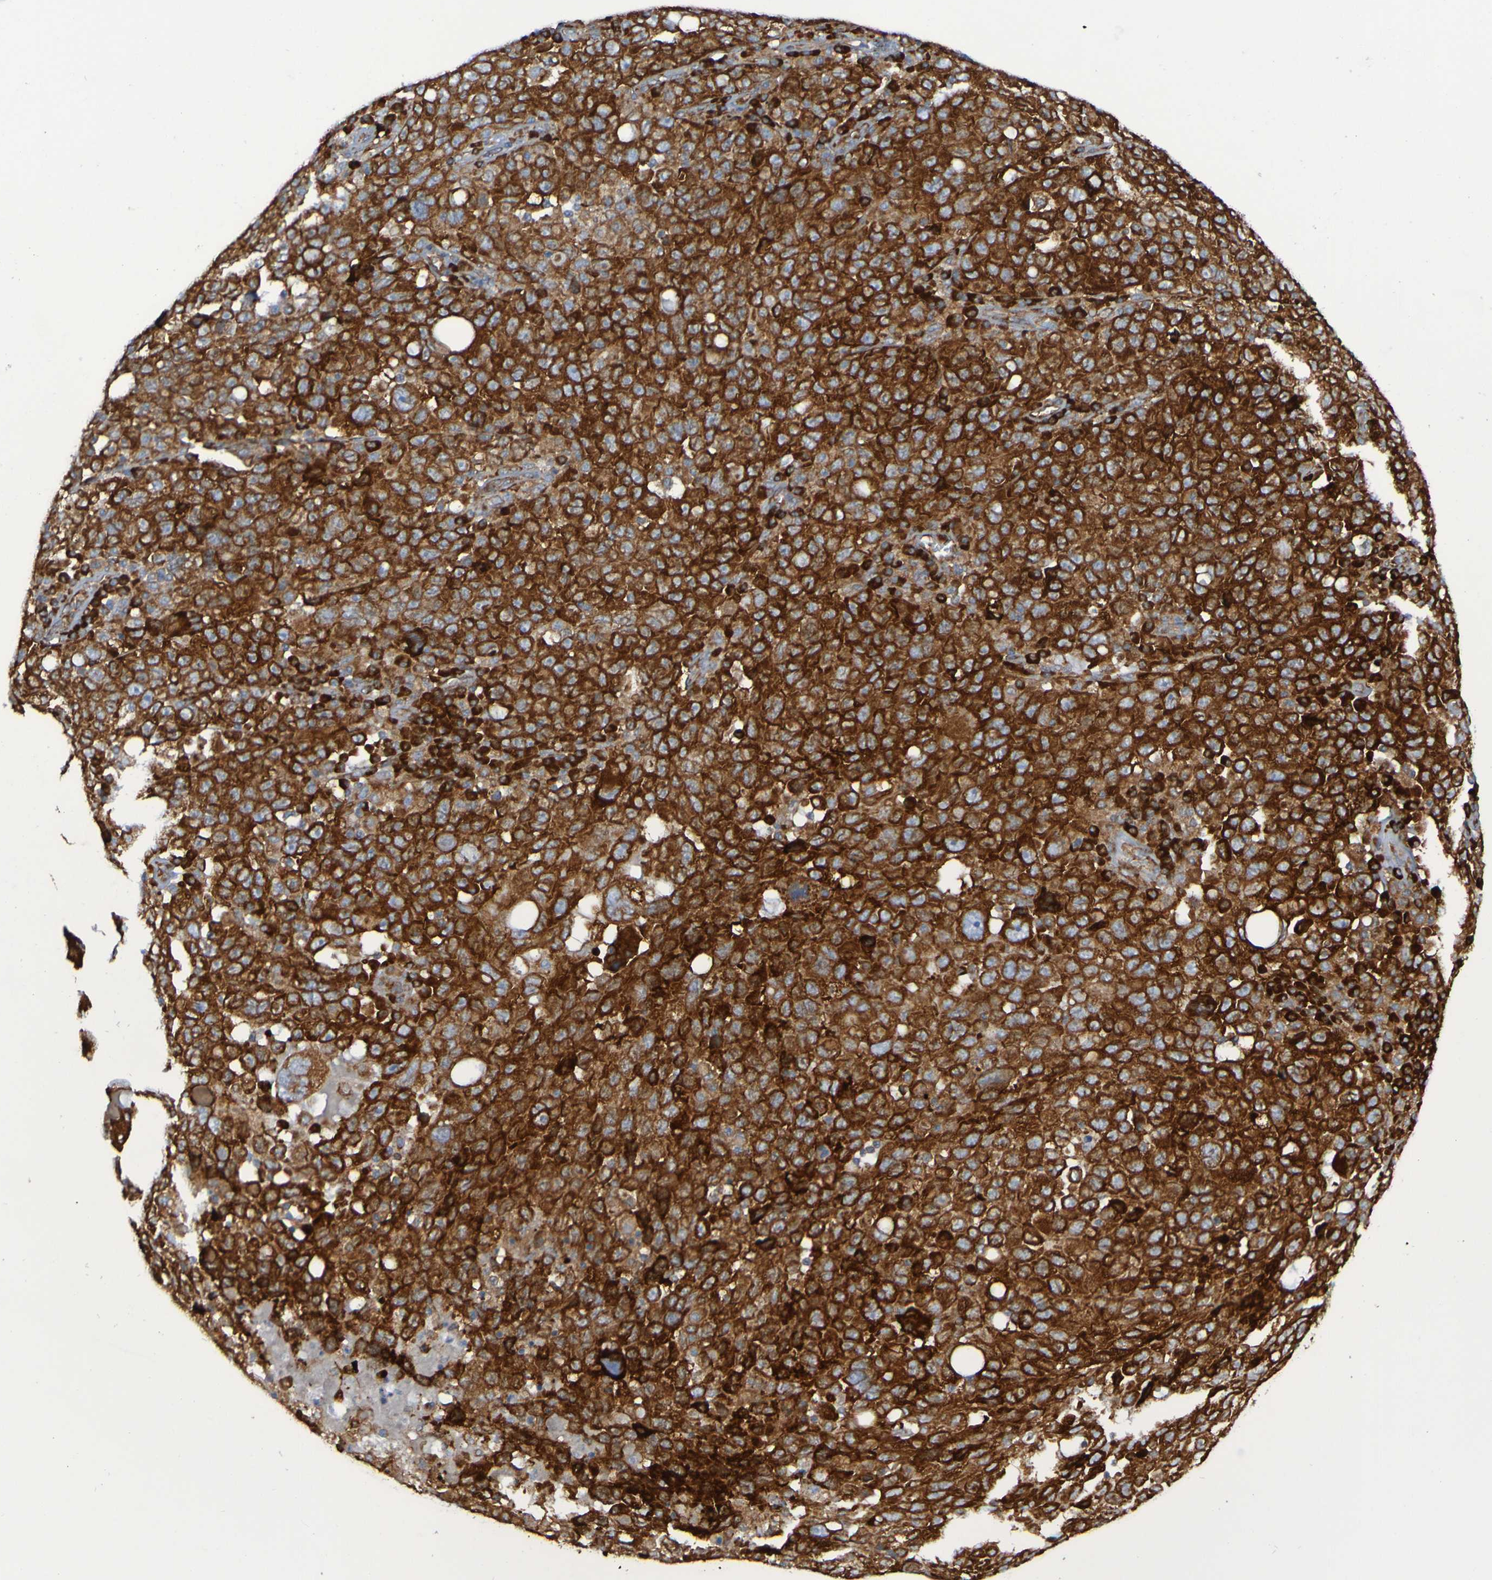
{"staining": {"intensity": "strong", "quantity": ">75%", "location": "cytoplasmic/membranous"}, "tissue": "ovarian cancer", "cell_type": "Tumor cells", "image_type": "cancer", "snomed": [{"axis": "morphology", "description": "Carcinoma, endometroid"}, {"axis": "topography", "description": "Ovary"}], "caption": "The micrograph exhibits immunohistochemical staining of ovarian cancer. There is strong cytoplasmic/membranous staining is identified in about >75% of tumor cells. (Stains: DAB in brown, nuclei in blue, Microscopy: brightfield microscopy at high magnification).", "gene": "RPL10", "patient": {"sex": "female", "age": 62}}